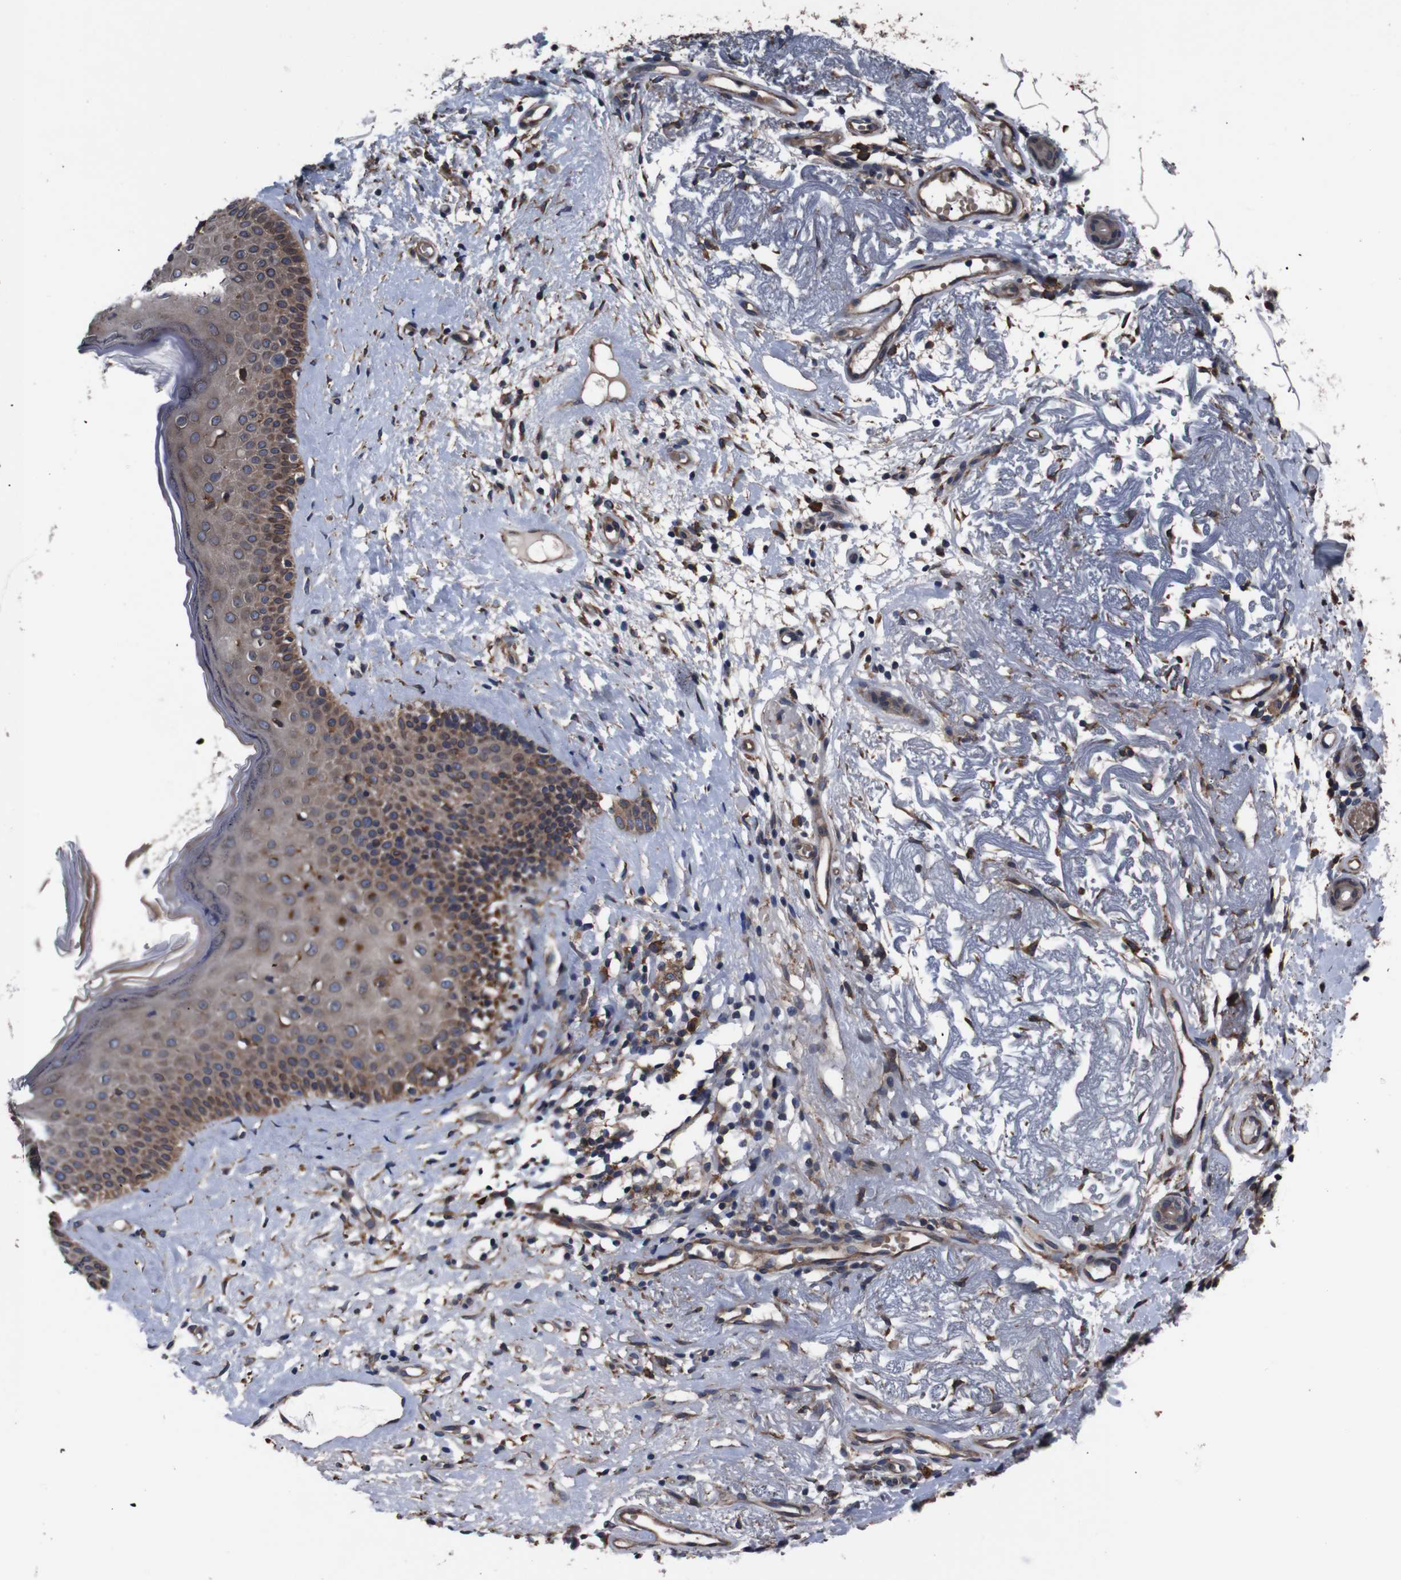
{"staining": {"intensity": "moderate", "quantity": ">75%", "location": "cytoplasmic/membranous"}, "tissue": "skin cancer", "cell_type": "Tumor cells", "image_type": "cancer", "snomed": [{"axis": "morphology", "description": "Basal cell carcinoma"}, {"axis": "topography", "description": "Skin"}], "caption": "DAB immunohistochemical staining of human basal cell carcinoma (skin) demonstrates moderate cytoplasmic/membranous protein positivity in approximately >75% of tumor cells.", "gene": "SIGMAR1", "patient": {"sex": "female", "age": 84}}